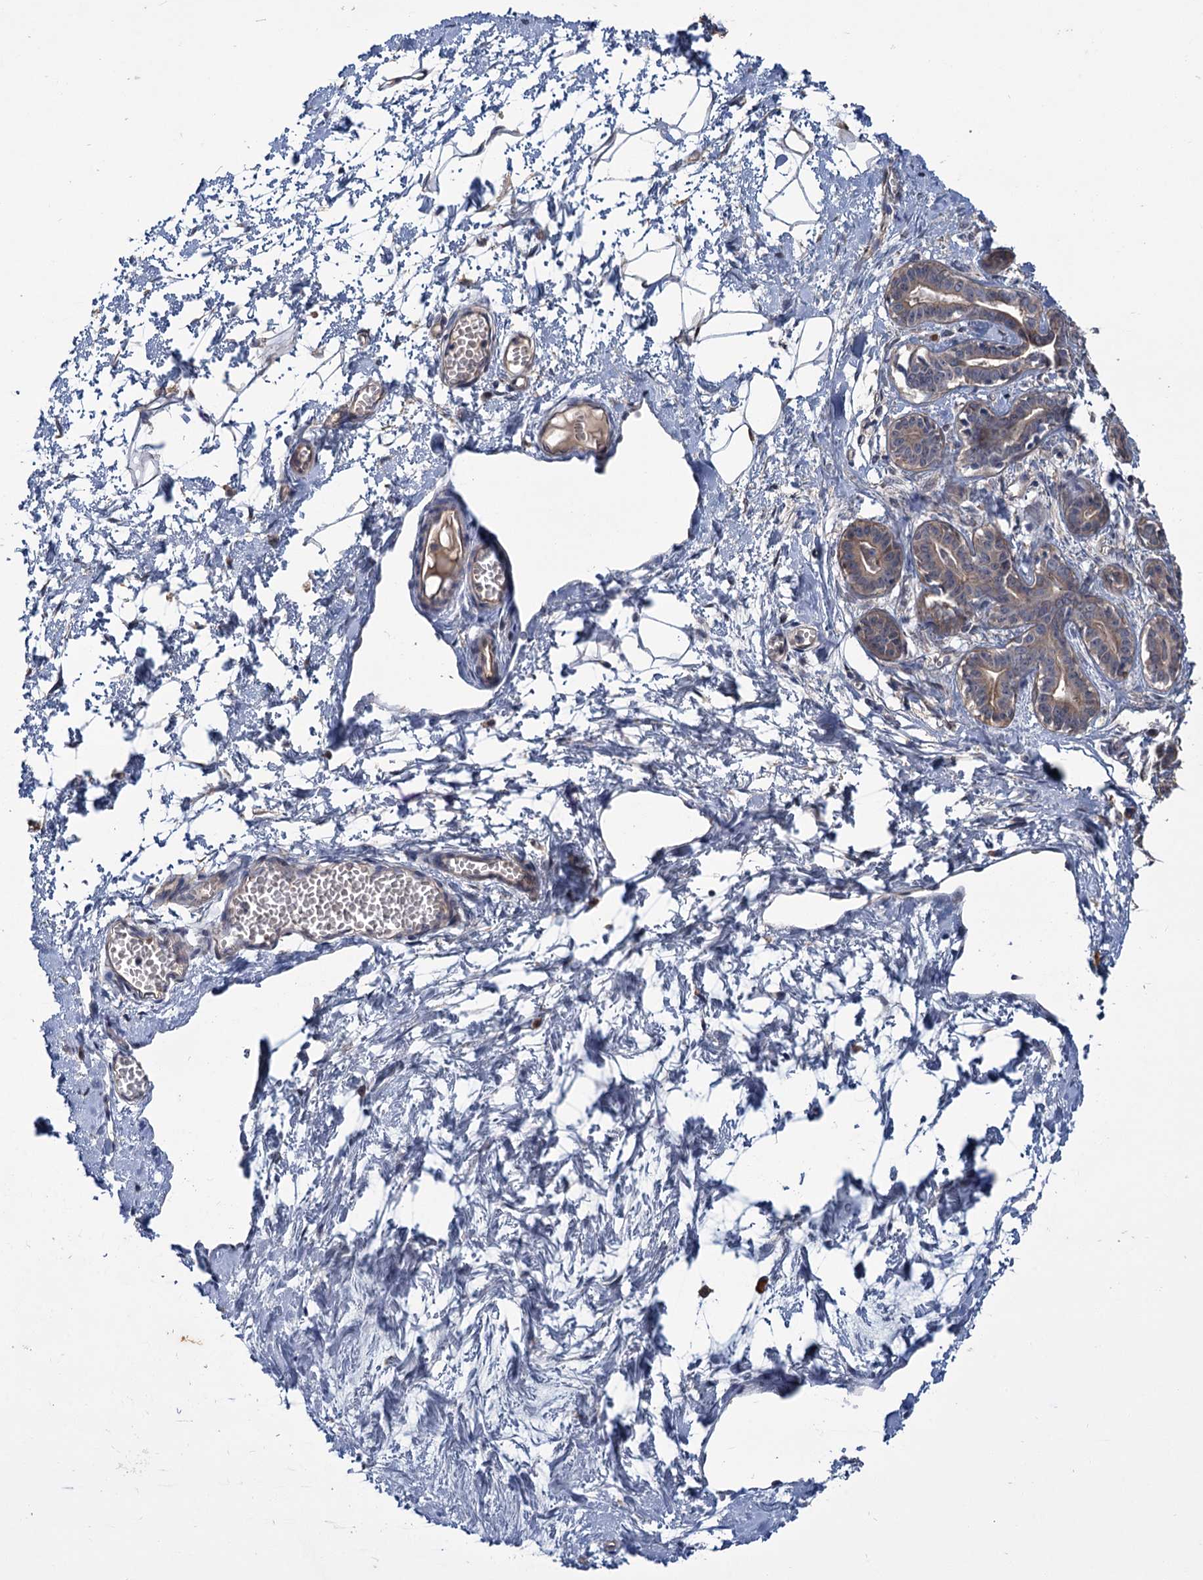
{"staining": {"intensity": "negative", "quantity": "none", "location": "none"}, "tissue": "breast", "cell_type": "Adipocytes", "image_type": "normal", "snomed": [{"axis": "morphology", "description": "Normal tissue, NOS"}, {"axis": "topography", "description": "Breast"}], "caption": "This photomicrograph is of normal breast stained with immunohistochemistry (IHC) to label a protein in brown with the nuclei are counter-stained blue. There is no staining in adipocytes.", "gene": "PKN2", "patient": {"sex": "female", "age": 27}}